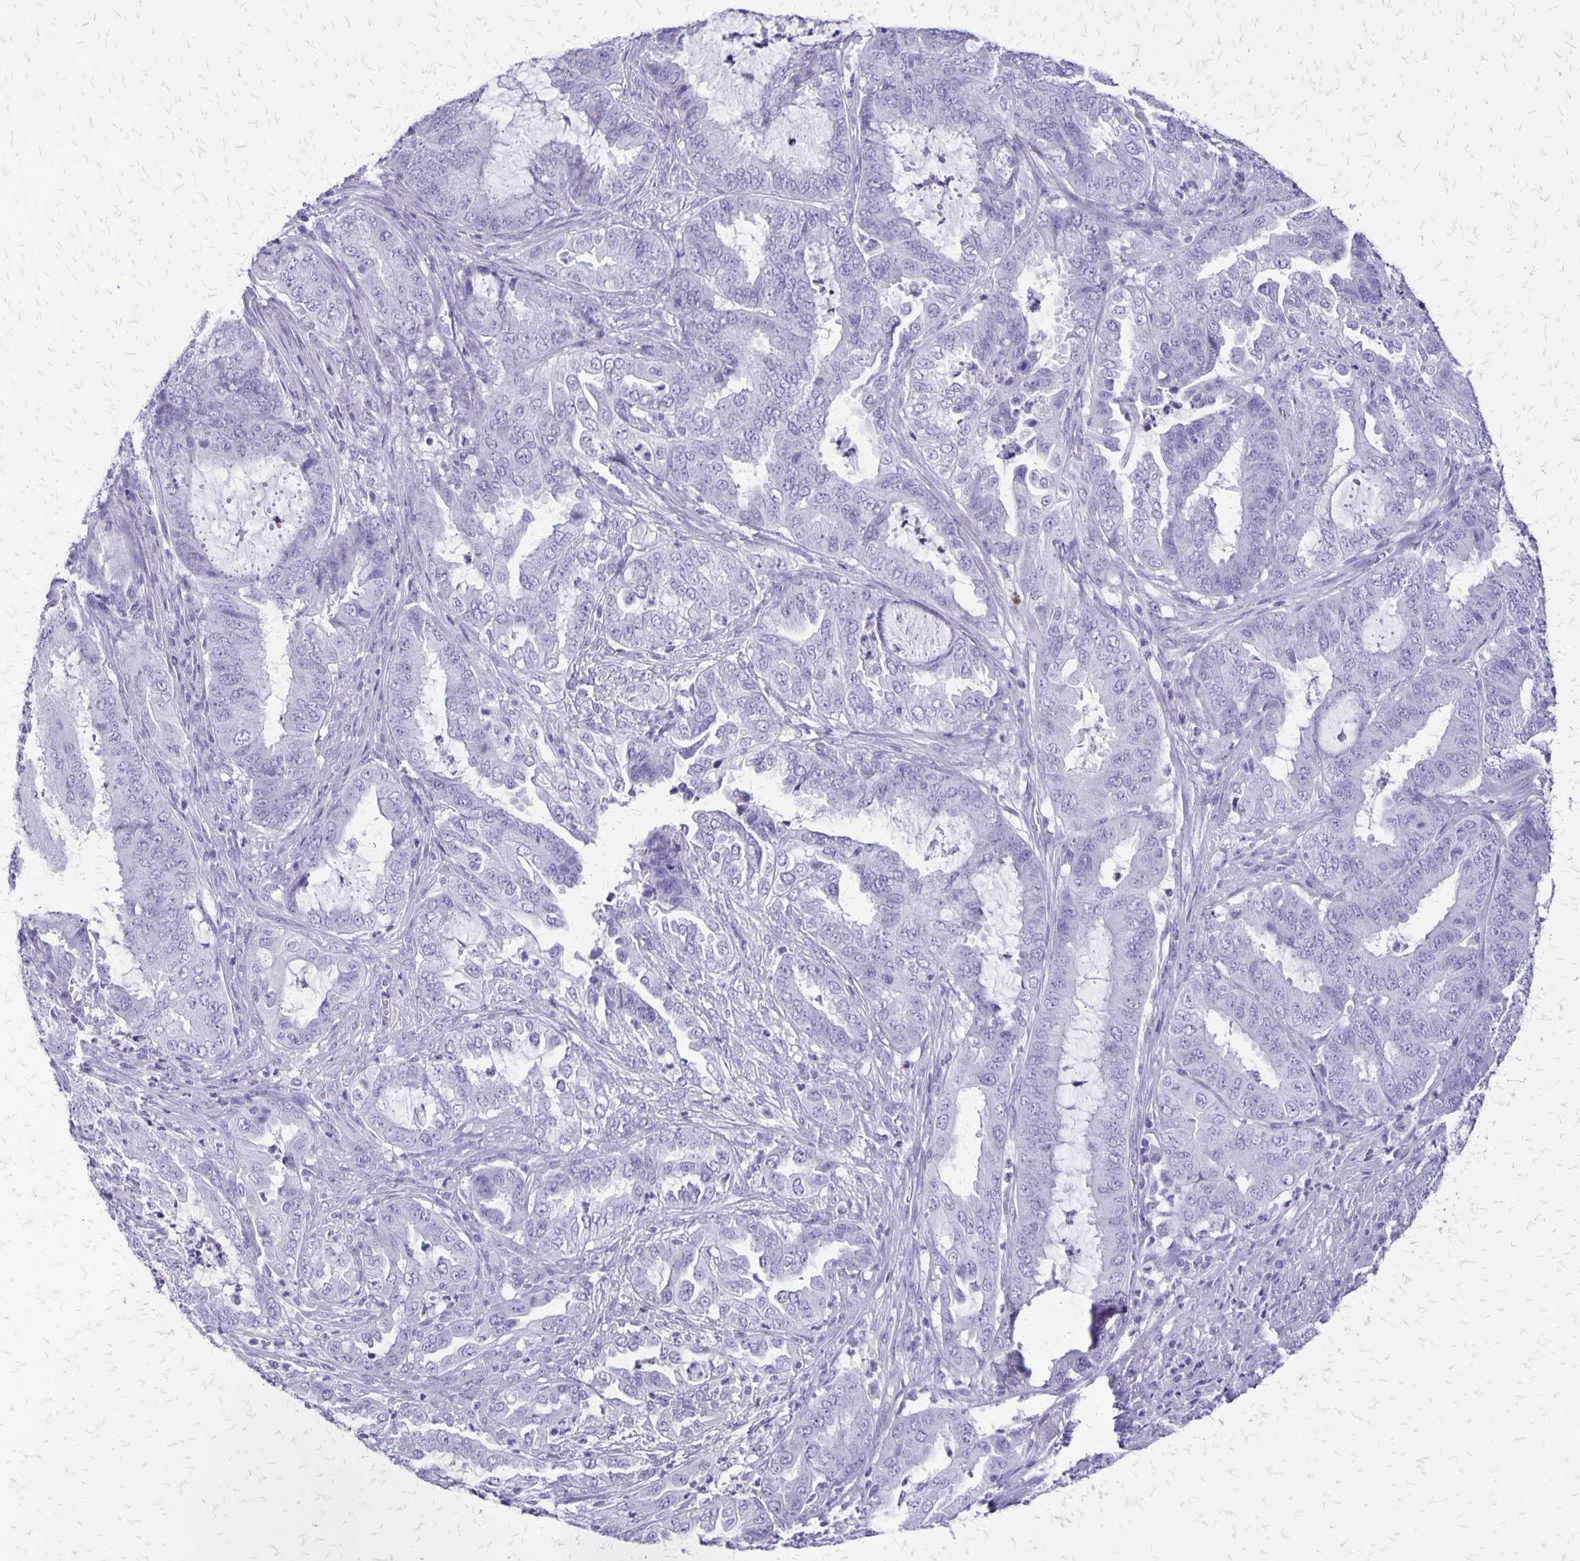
{"staining": {"intensity": "negative", "quantity": "none", "location": "none"}, "tissue": "endometrial cancer", "cell_type": "Tumor cells", "image_type": "cancer", "snomed": [{"axis": "morphology", "description": "Adenocarcinoma, NOS"}, {"axis": "topography", "description": "Endometrium"}], "caption": "Immunohistochemistry photomicrograph of adenocarcinoma (endometrial) stained for a protein (brown), which shows no staining in tumor cells.", "gene": "SLC13A2", "patient": {"sex": "female", "age": 51}}